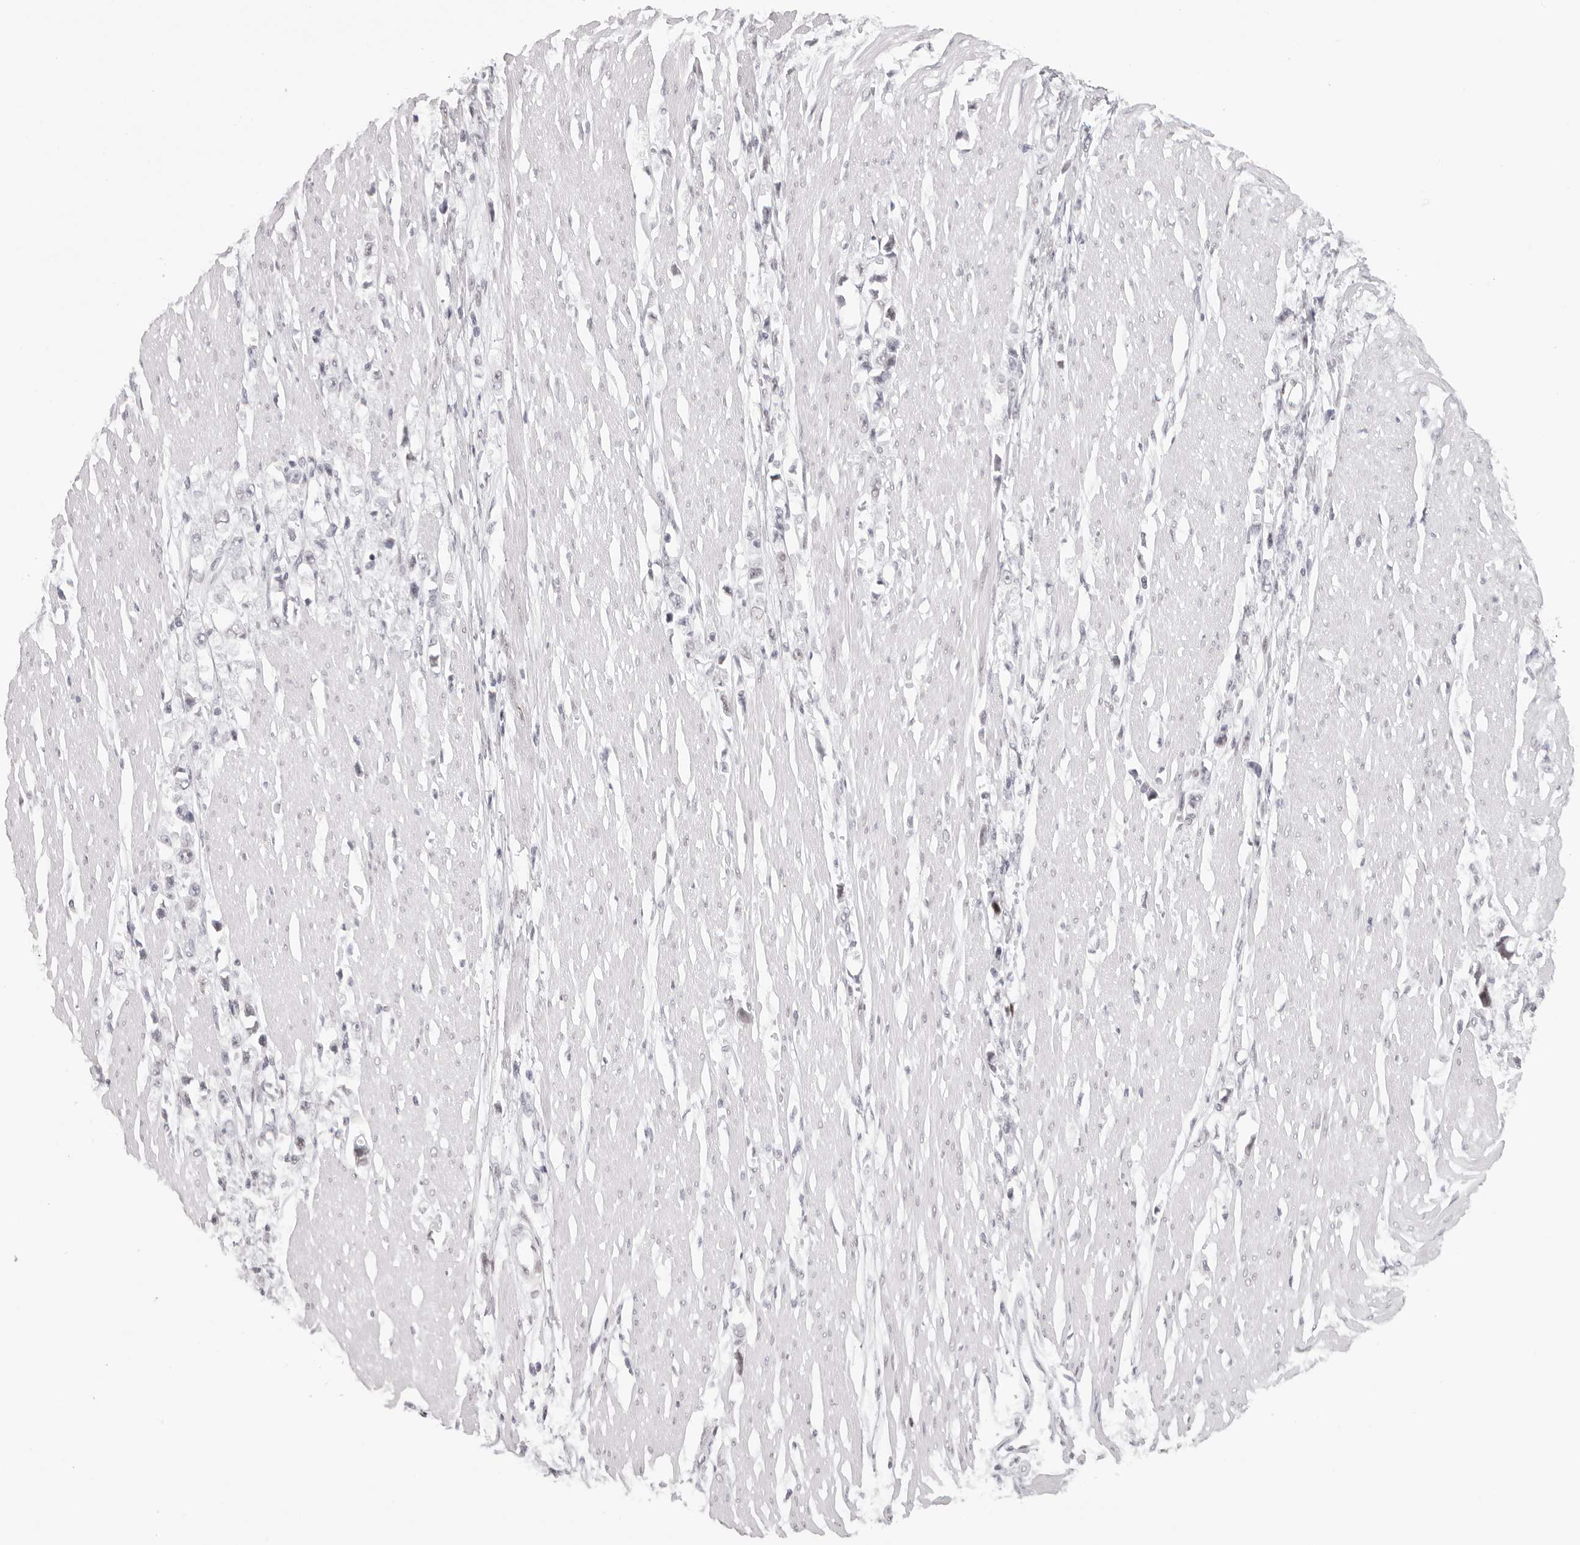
{"staining": {"intensity": "negative", "quantity": "none", "location": "none"}, "tissue": "stomach cancer", "cell_type": "Tumor cells", "image_type": "cancer", "snomed": [{"axis": "morphology", "description": "Adenocarcinoma, NOS"}, {"axis": "topography", "description": "Stomach"}], "caption": "An image of stomach adenocarcinoma stained for a protein displays no brown staining in tumor cells.", "gene": "MAFK", "patient": {"sex": "female", "age": 59}}